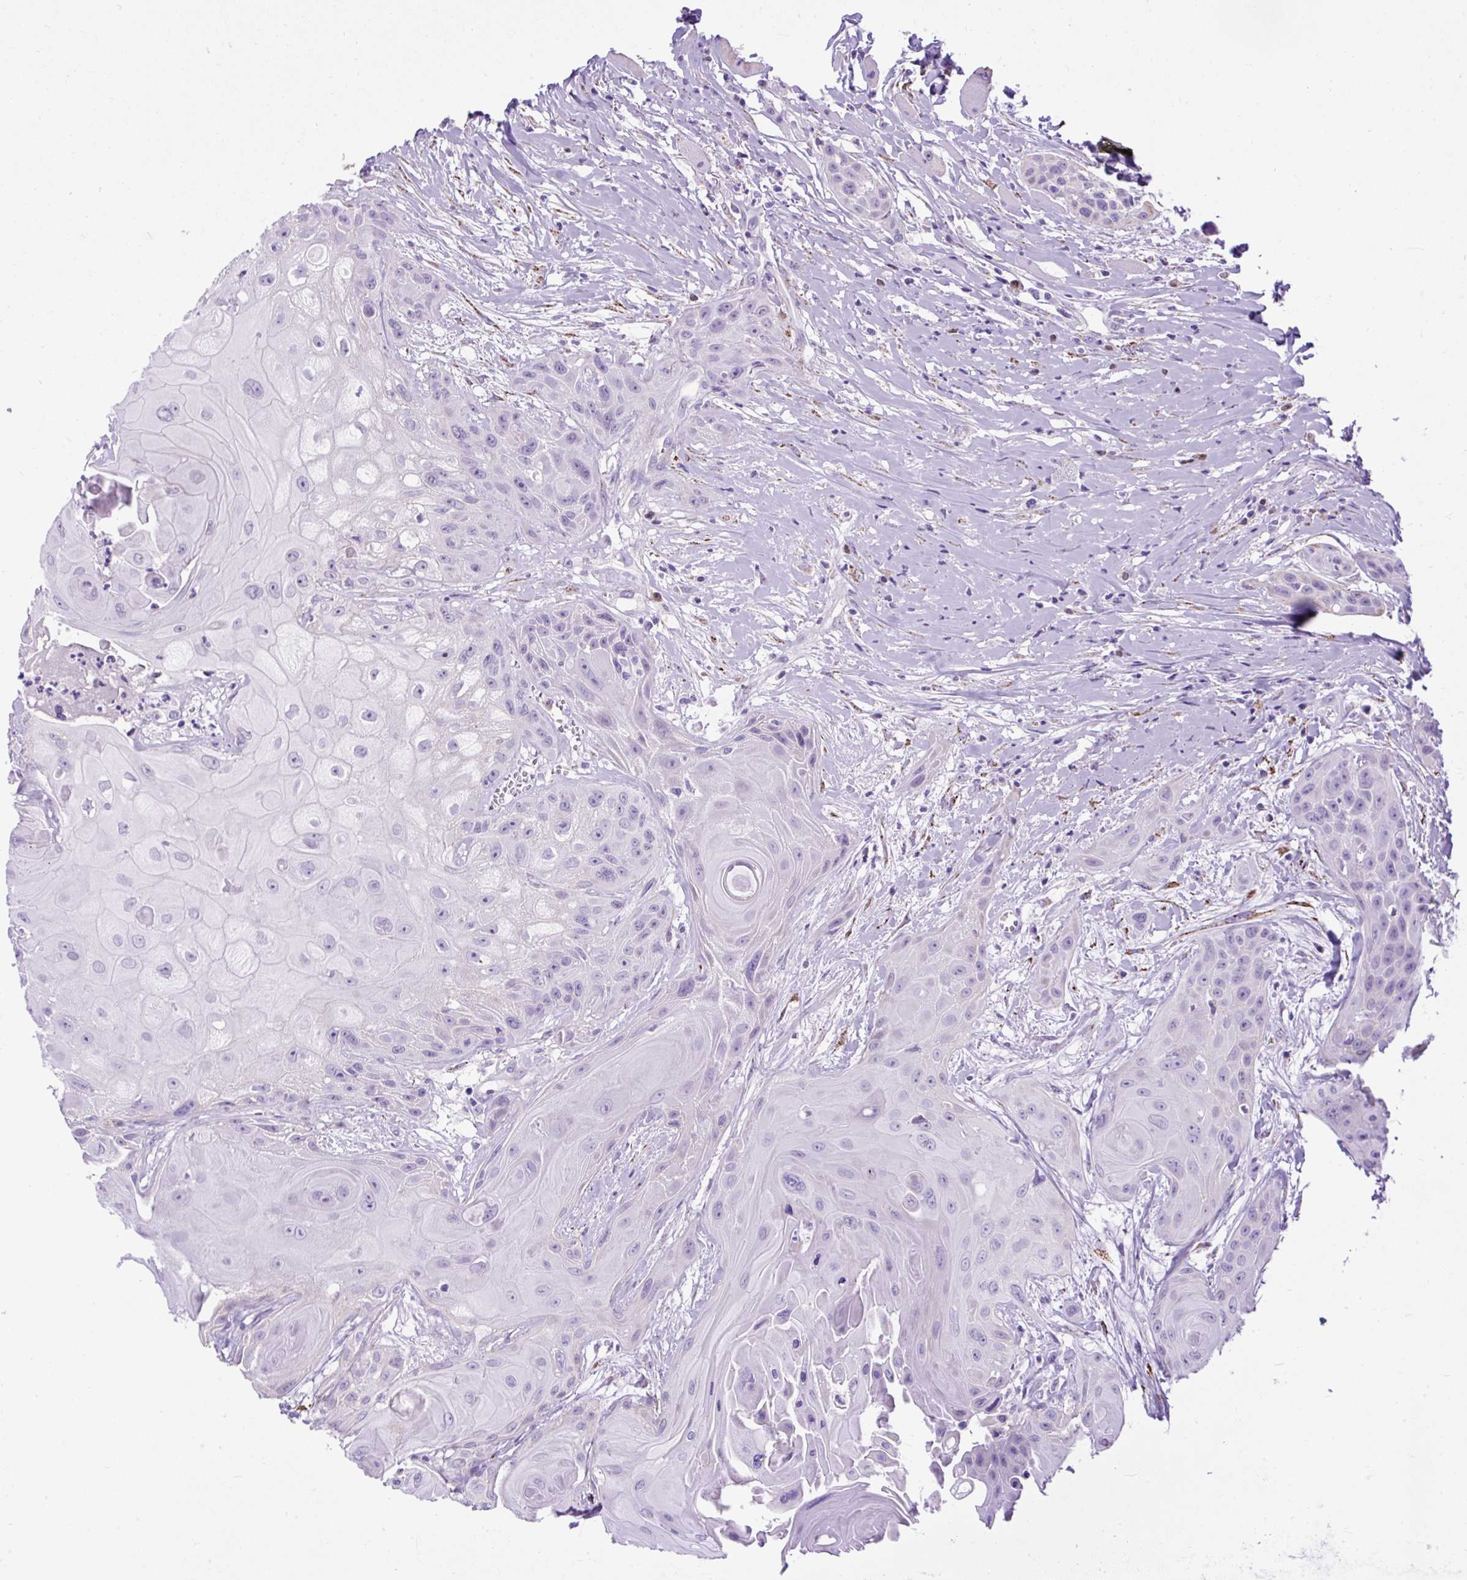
{"staining": {"intensity": "negative", "quantity": "none", "location": "none"}, "tissue": "head and neck cancer", "cell_type": "Tumor cells", "image_type": "cancer", "snomed": [{"axis": "morphology", "description": "Squamous cell carcinoma, NOS"}, {"axis": "topography", "description": "Head-Neck"}], "caption": "An image of human head and neck squamous cell carcinoma is negative for staining in tumor cells.", "gene": "ZNF256", "patient": {"sex": "female", "age": 73}}